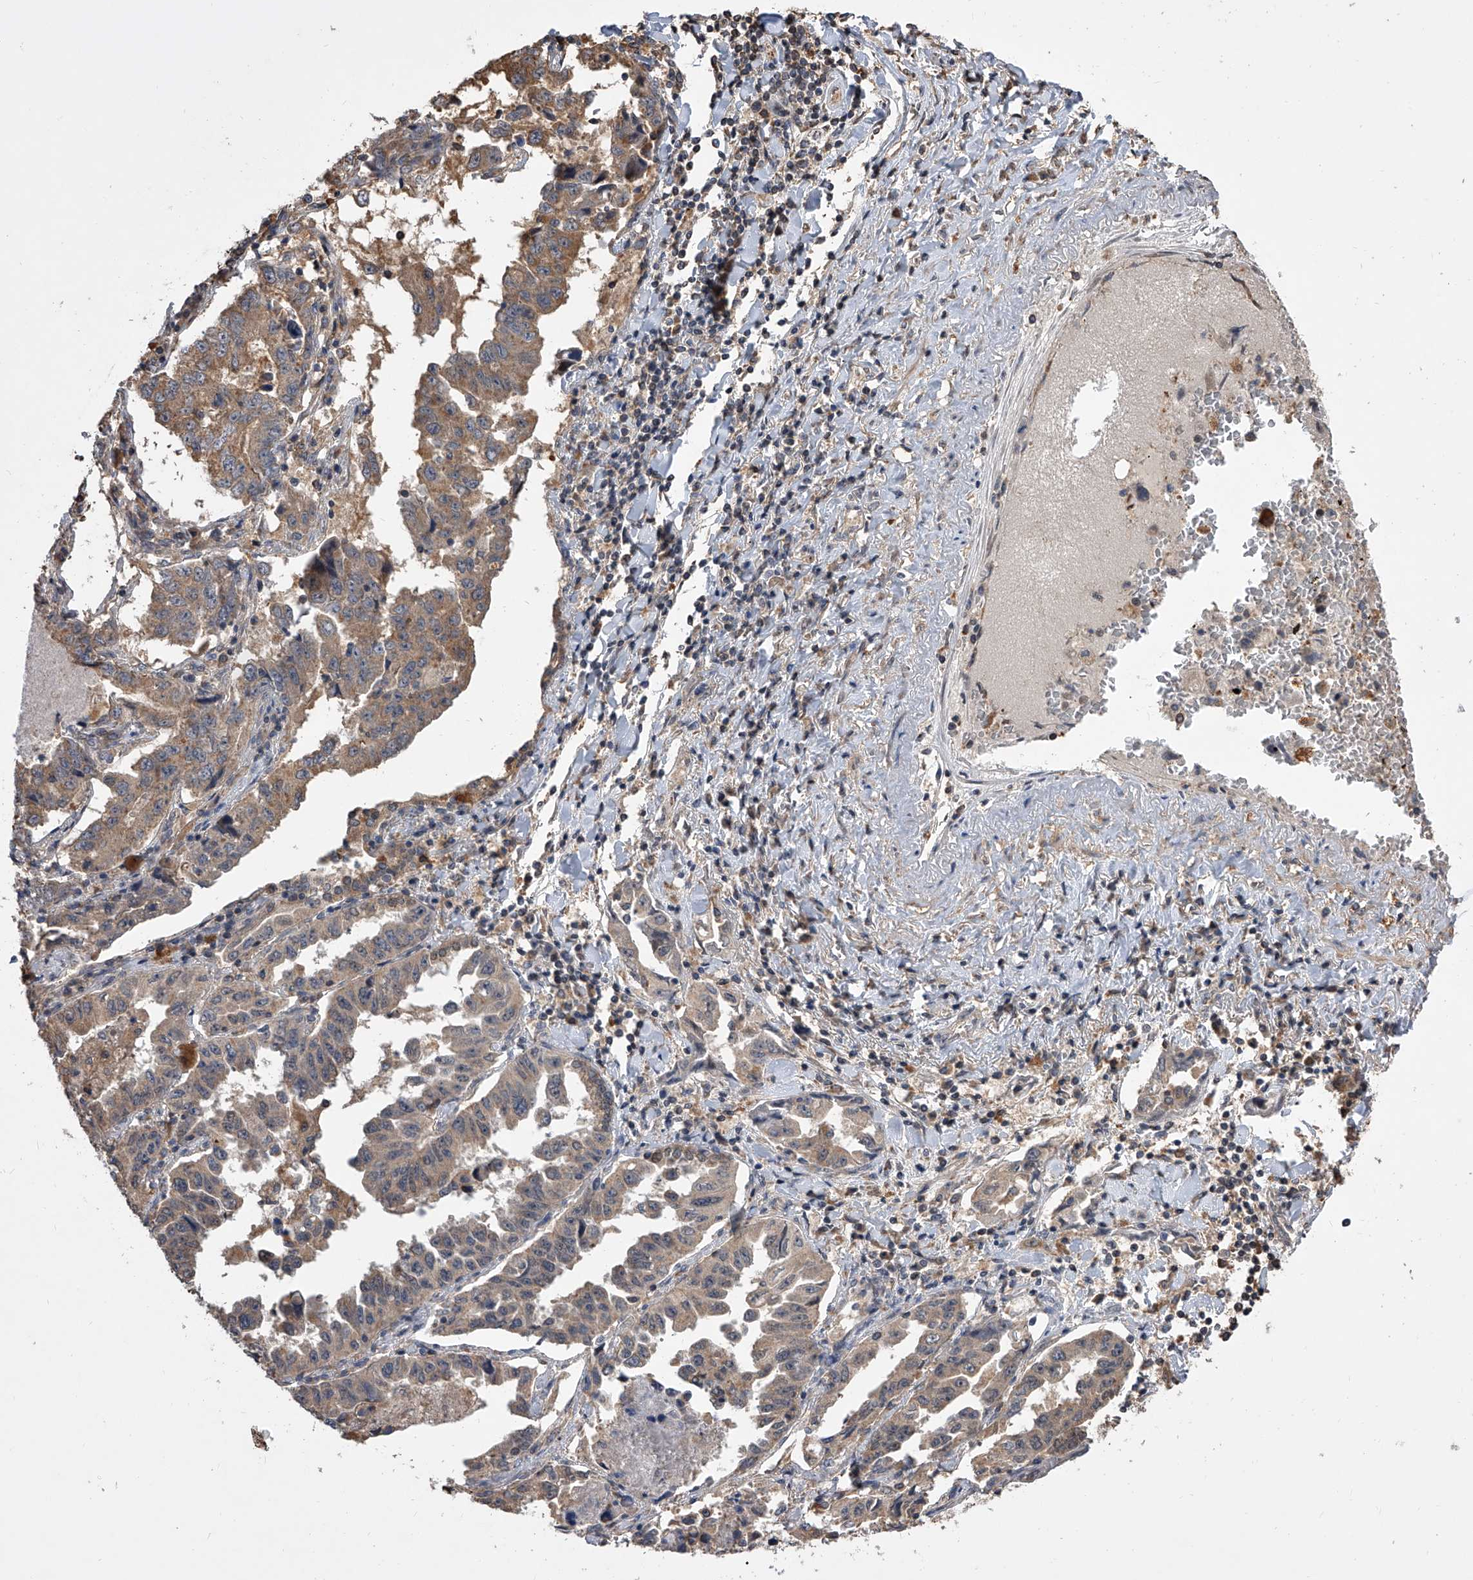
{"staining": {"intensity": "weak", "quantity": ">75%", "location": "cytoplasmic/membranous"}, "tissue": "lung cancer", "cell_type": "Tumor cells", "image_type": "cancer", "snomed": [{"axis": "morphology", "description": "Adenocarcinoma, NOS"}, {"axis": "topography", "description": "Lung"}], "caption": "DAB (3,3'-diaminobenzidine) immunohistochemical staining of lung cancer displays weak cytoplasmic/membranous protein staining in approximately >75% of tumor cells.", "gene": "GMDS", "patient": {"sex": "female", "age": 51}}